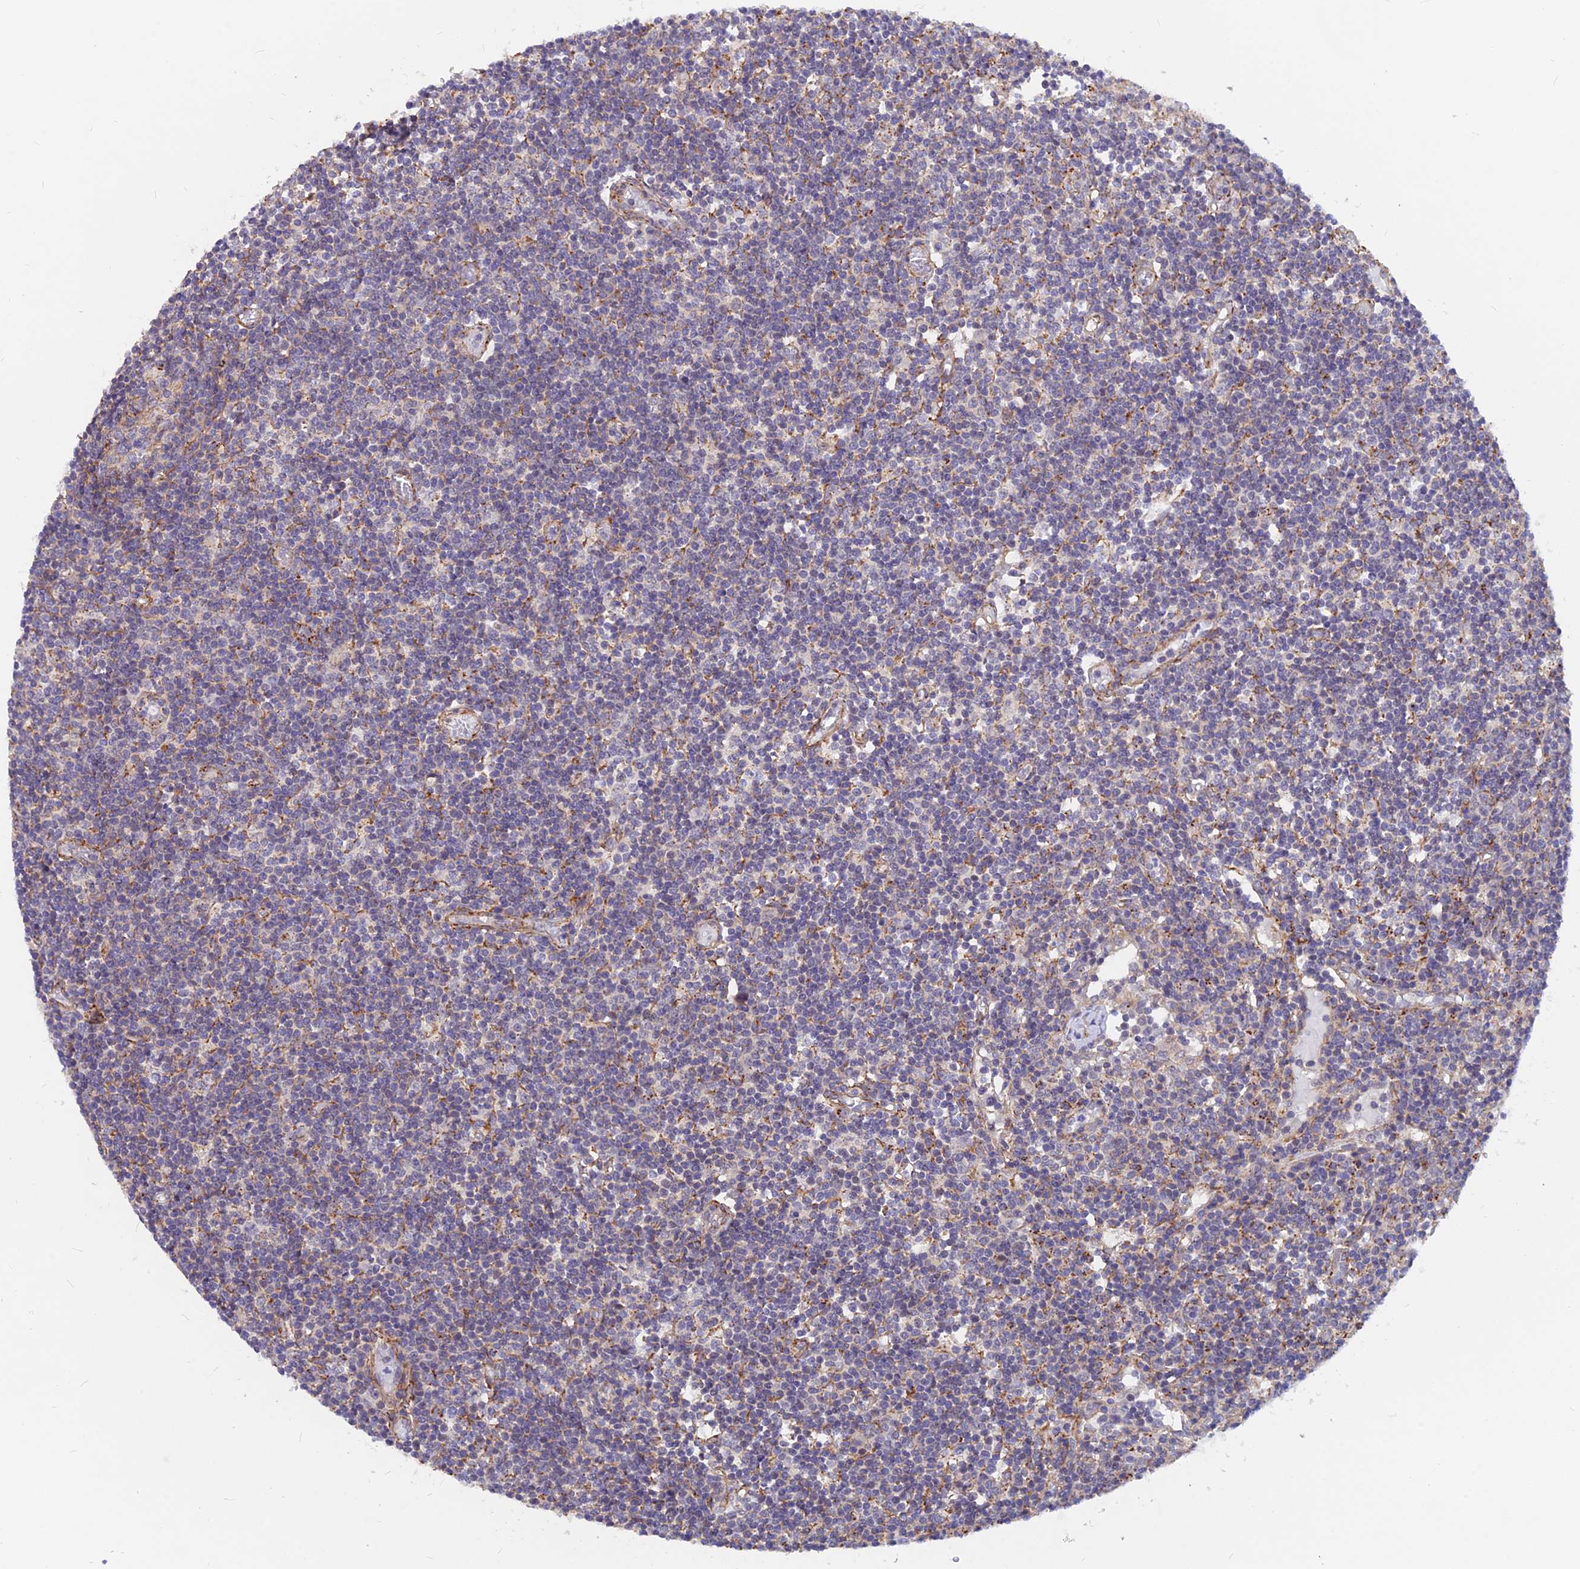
{"staining": {"intensity": "weak", "quantity": "<25%", "location": "cytoplasmic/membranous"}, "tissue": "lymph node", "cell_type": "Germinal center cells", "image_type": "normal", "snomed": [{"axis": "morphology", "description": "Normal tissue, NOS"}, {"axis": "topography", "description": "Lymph node"}], "caption": "High power microscopy image of an immunohistochemistry histopathology image of normal lymph node, revealing no significant positivity in germinal center cells.", "gene": "VSTM2L", "patient": {"sex": "female", "age": 55}}